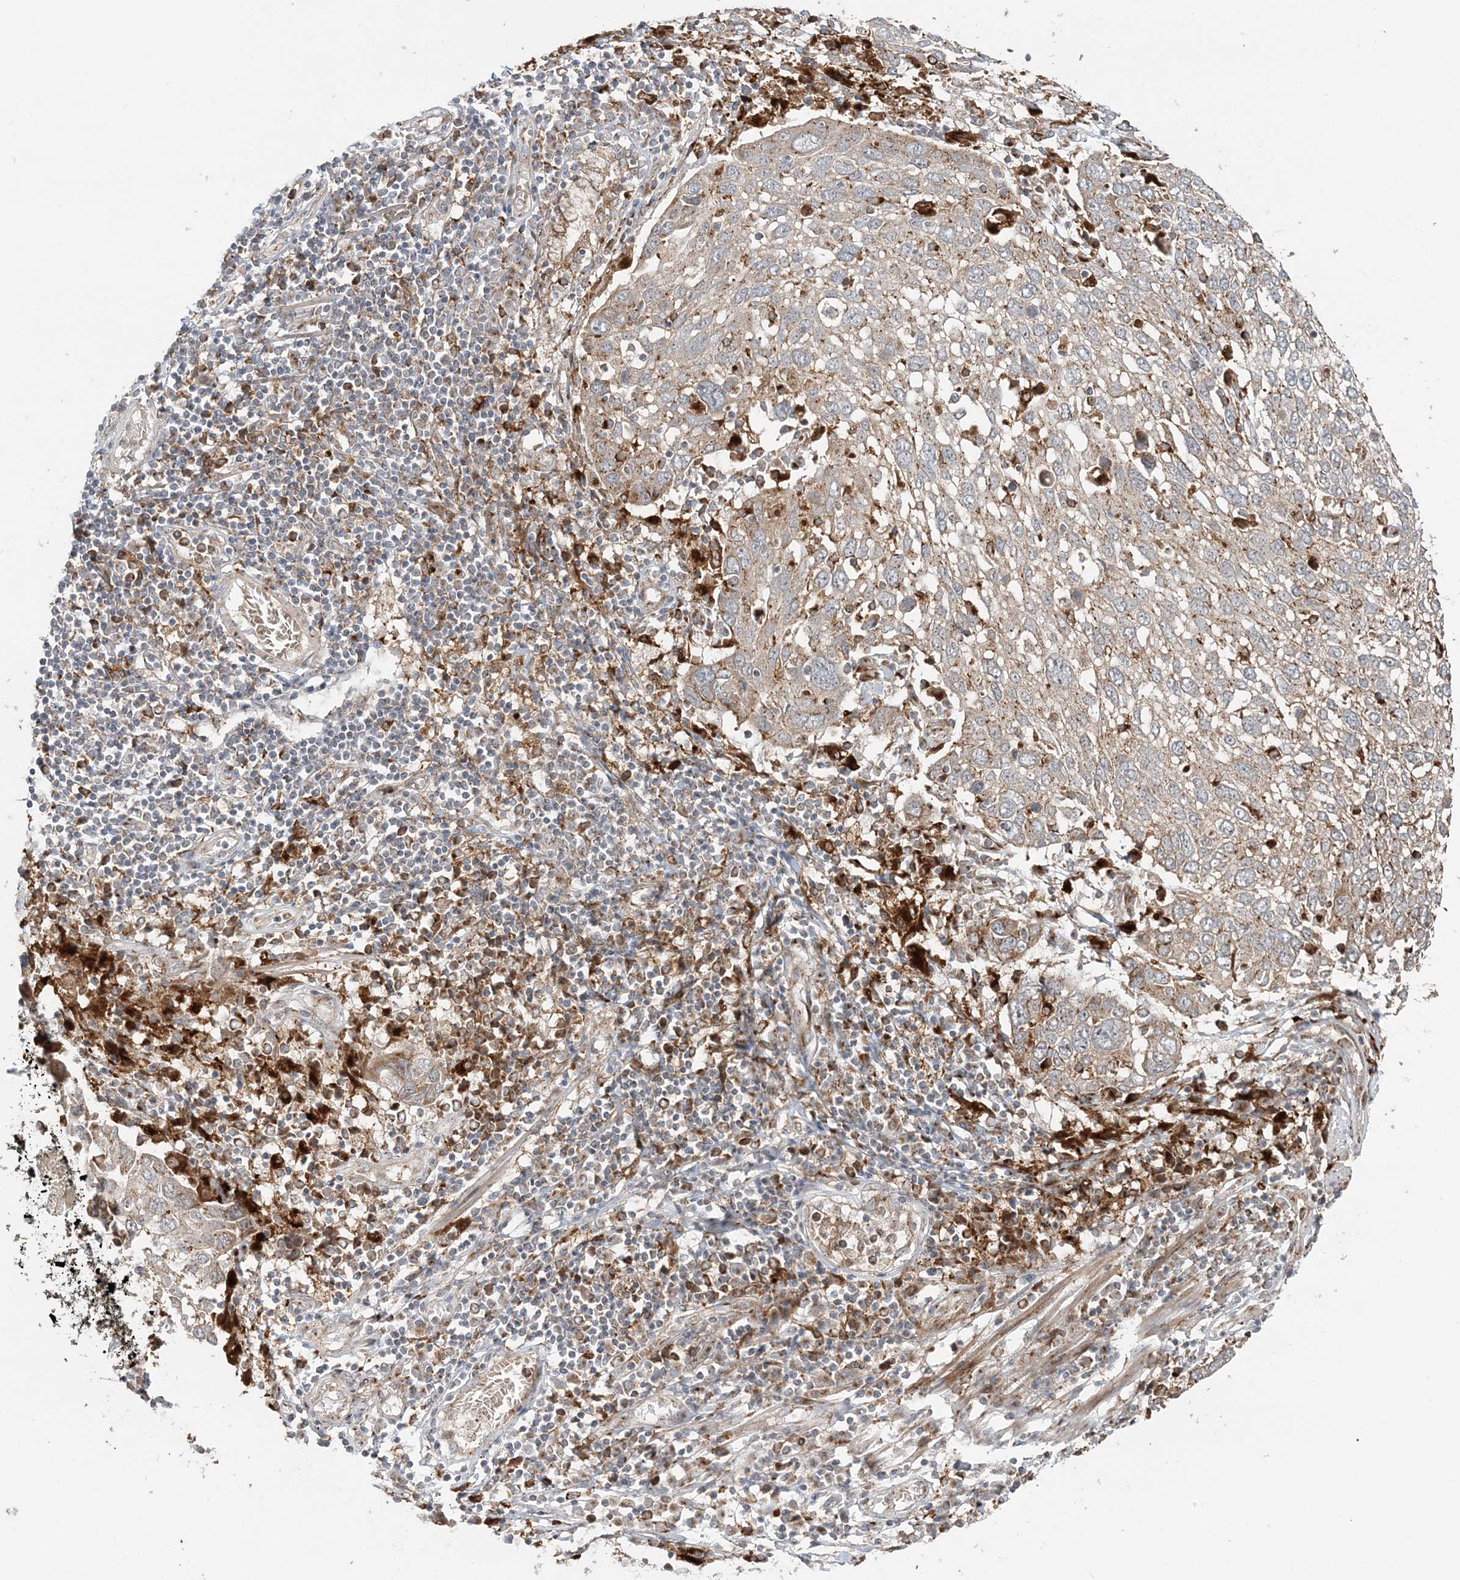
{"staining": {"intensity": "weak", "quantity": ">75%", "location": "cytoplasmic/membranous"}, "tissue": "lung cancer", "cell_type": "Tumor cells", "image_type": "cancer", "snomed": [{"axis": "morphology", "description": "Squamous cell carcinoma, NOS"}, {"axis": "topography", "description": "Lung"}], "caption": "Lung cancer stained with DAB IHC demonstrates low levels of weak cytoplasmic/membranous staining in approximately >75% of tumor cells. (DAB IHC, brown staining for protein, blue staining for nuclei).", "gene": "ABCC3", "patient": {"sex": "male", "age": 65}}